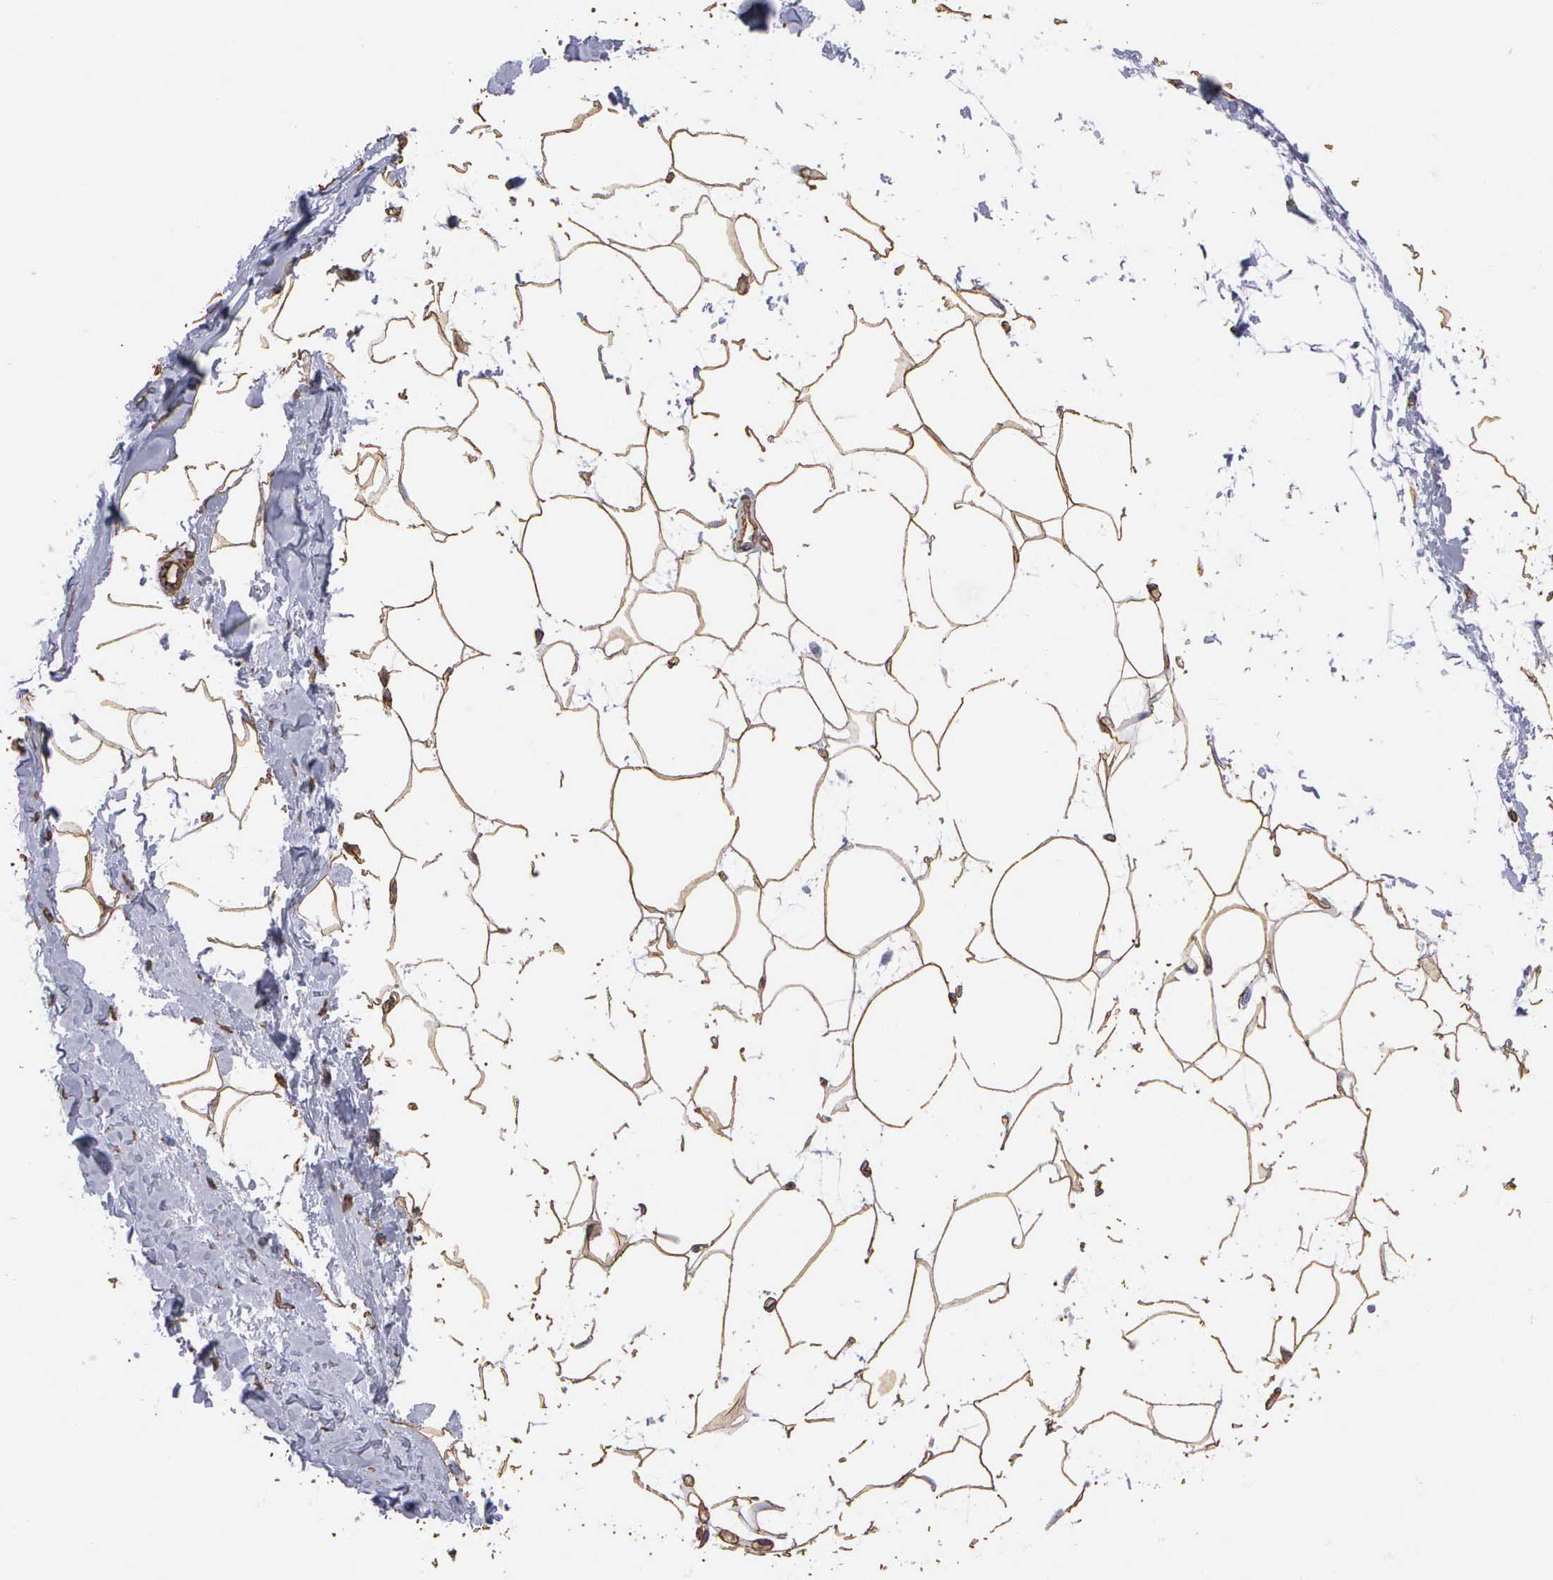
{"staining": {"intensity": "moderate", "quantity": ">75%", "location": "cytoplasmic/membranous"}, "tissue": "adipose tissue", "cell_type": "Adipocytes", "image_type": "normal", "snomed": [{"axis": "morphology", "description": "Normal tissue, NOS"}, {"axis": "topography", "description": "Breast"}], "caption": "Approximately >75% of adipocytes in unremarkable adipose tissue demonstrate moderate cytoplasmic/membranous protein expression as visualized by brown immunohistochemical staining.", "gene": "MAGEB10", "patient": {"sex": "female", "age": 45}}